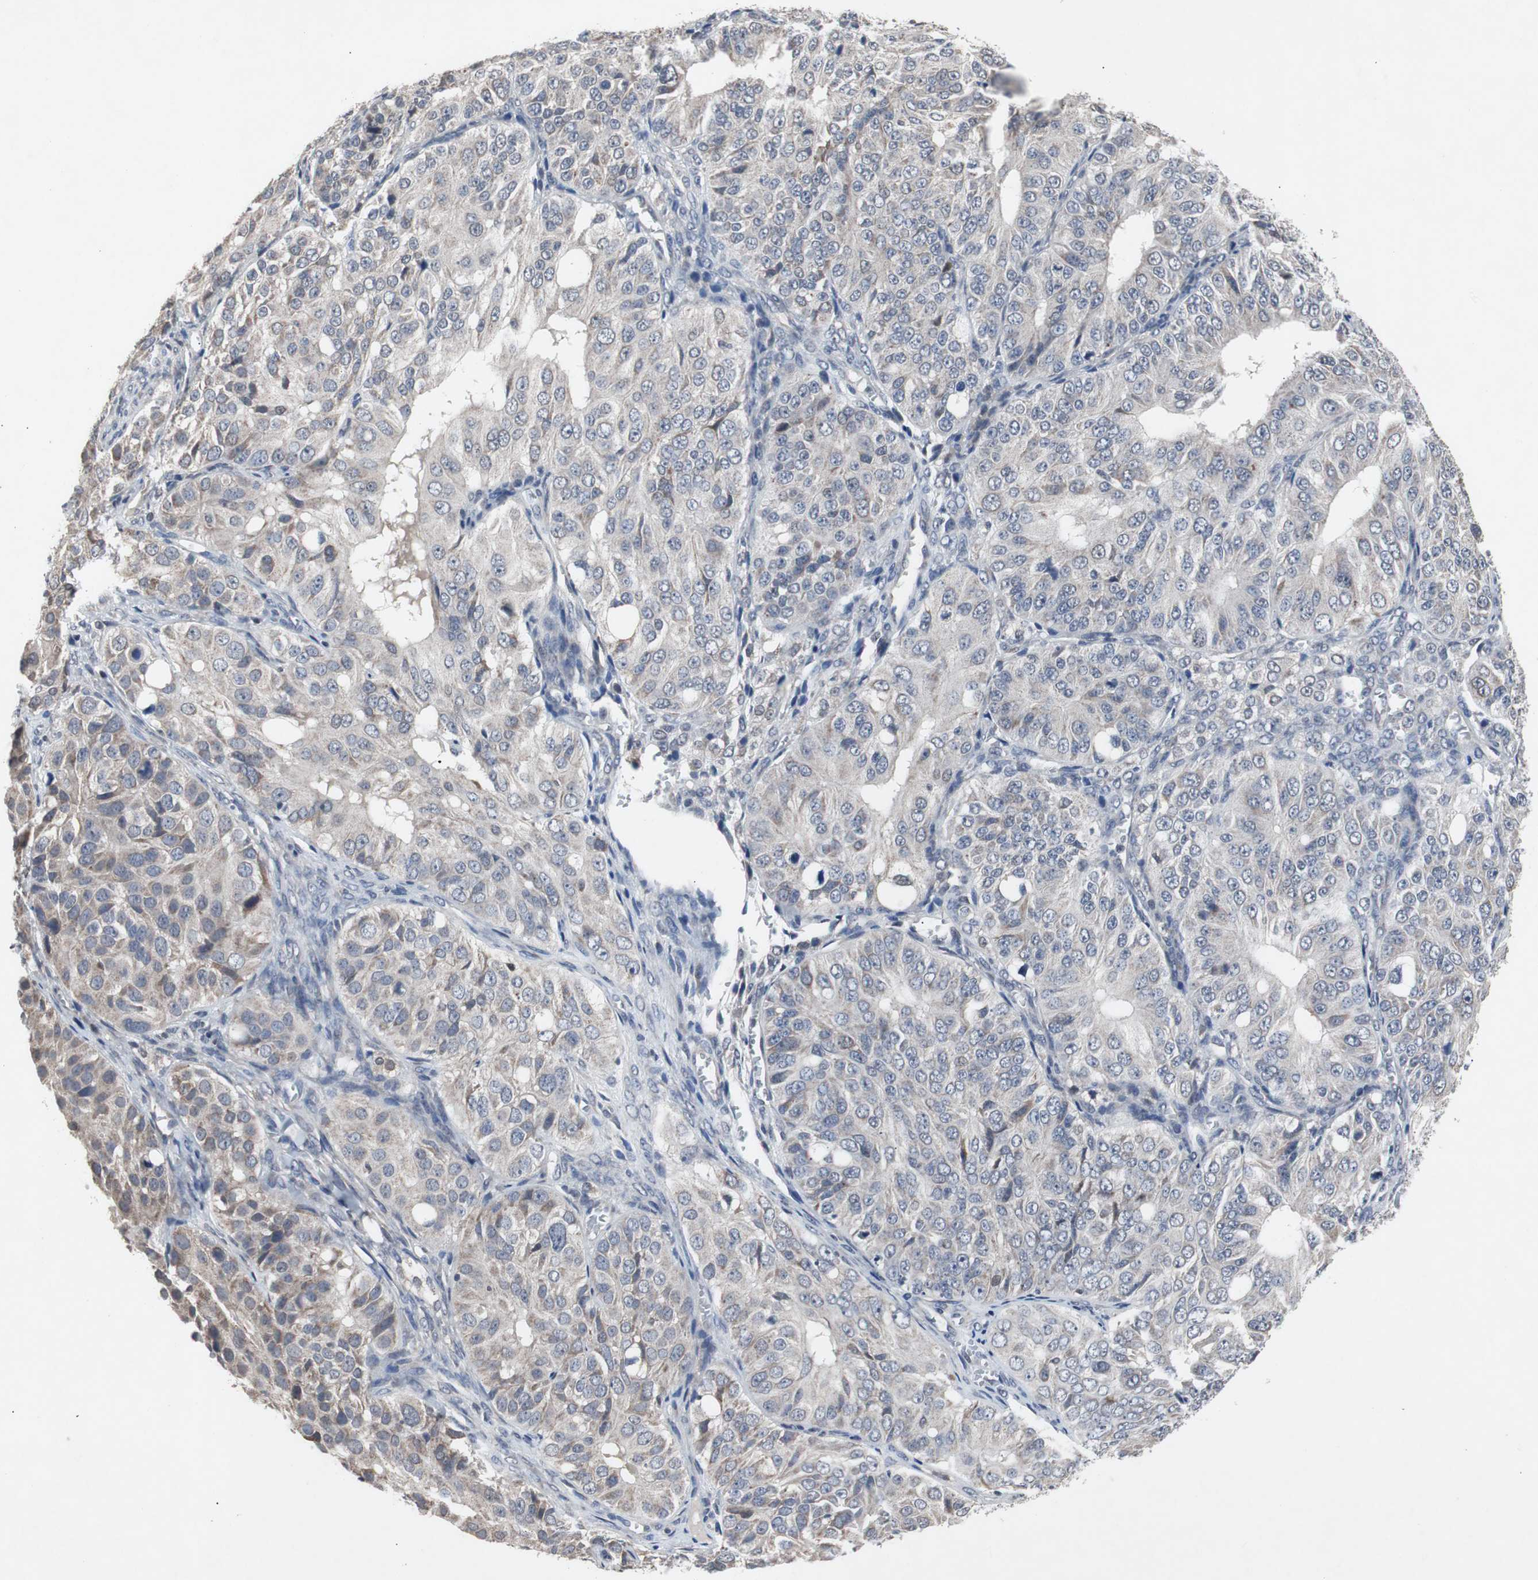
{"staining": {"intensity": "weak", "quantity": "<25%", "location": "cytoplasmic/membranous"}, "tissue": "ovarian cancer", "cell_type": "Tumor cells", "image_type": "cancer", "snomed": [{"axis": "morphology", "description": "Carcinoma, endometroid"}, {"axis": "topography", "description": "Ovary"}], "caption": "Immunohistochemical staining of ovarian endometroid carcinoma shows no significant expression in tumor cells.", "gene": "RBM47", "patient": {"sex": "female", "age": 51}}